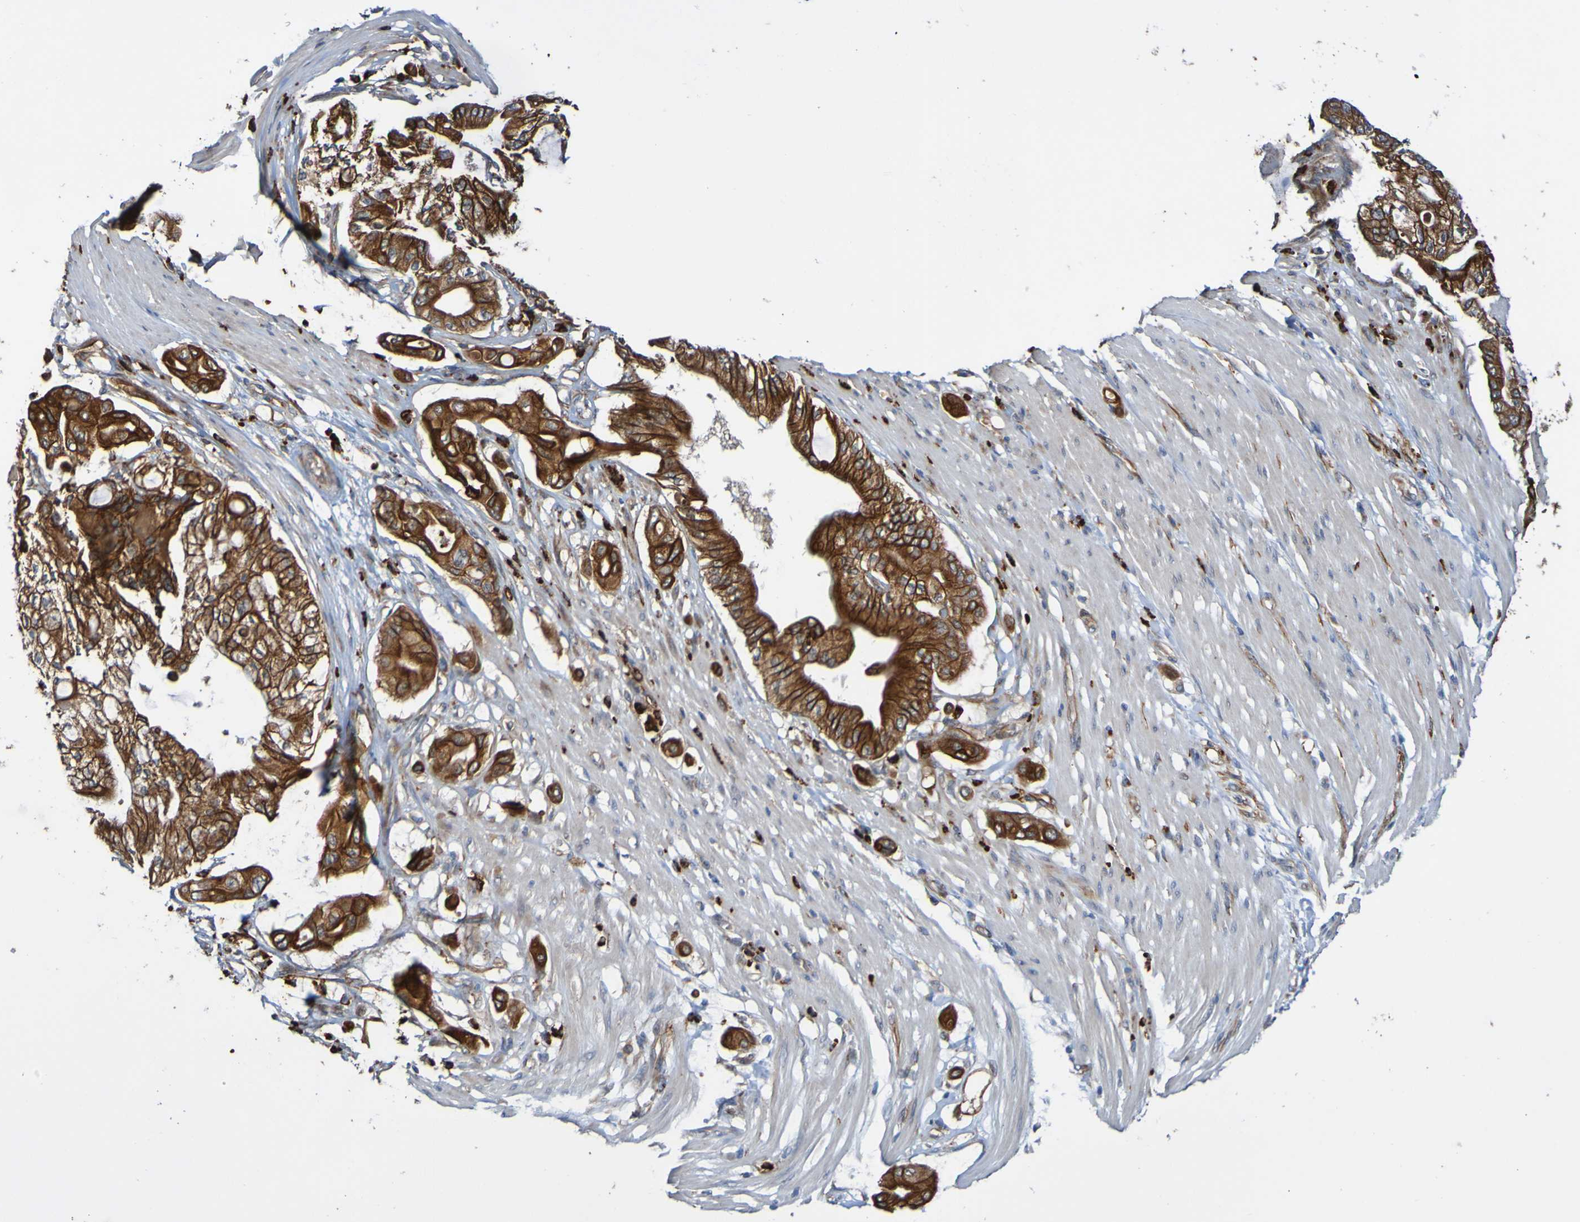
{"staining": {"intensity": "strong", "quantity": ">75%", "location": "cytoplasmic/membranous"}, "tissue": "pancreatic cancer", "cell_type": "Tumor cells", "image_type": "cancer", "snomed": [{"axis": "morphology", "description": "Adenocarcinoma, NOS"}, {"axis": "morphology", "description": "Adenocarcinoma, metastatic, NOS"}, {"axis": "topography", "description": "Lymph node"}, {"axis": "topography", "description": "Pancreas"}, {"axis": "topography", "description": "Duodenum"}], "caption": "Strong cytoplasmic/membranous staining for a protein is seen in about >75% of tumor cells of pancreatic cancer (adenocarcinoma) using immunohistochemistry (IHC).", "gene": "ST8SIA6", "patient": {"sex": "female", "age": 64}}